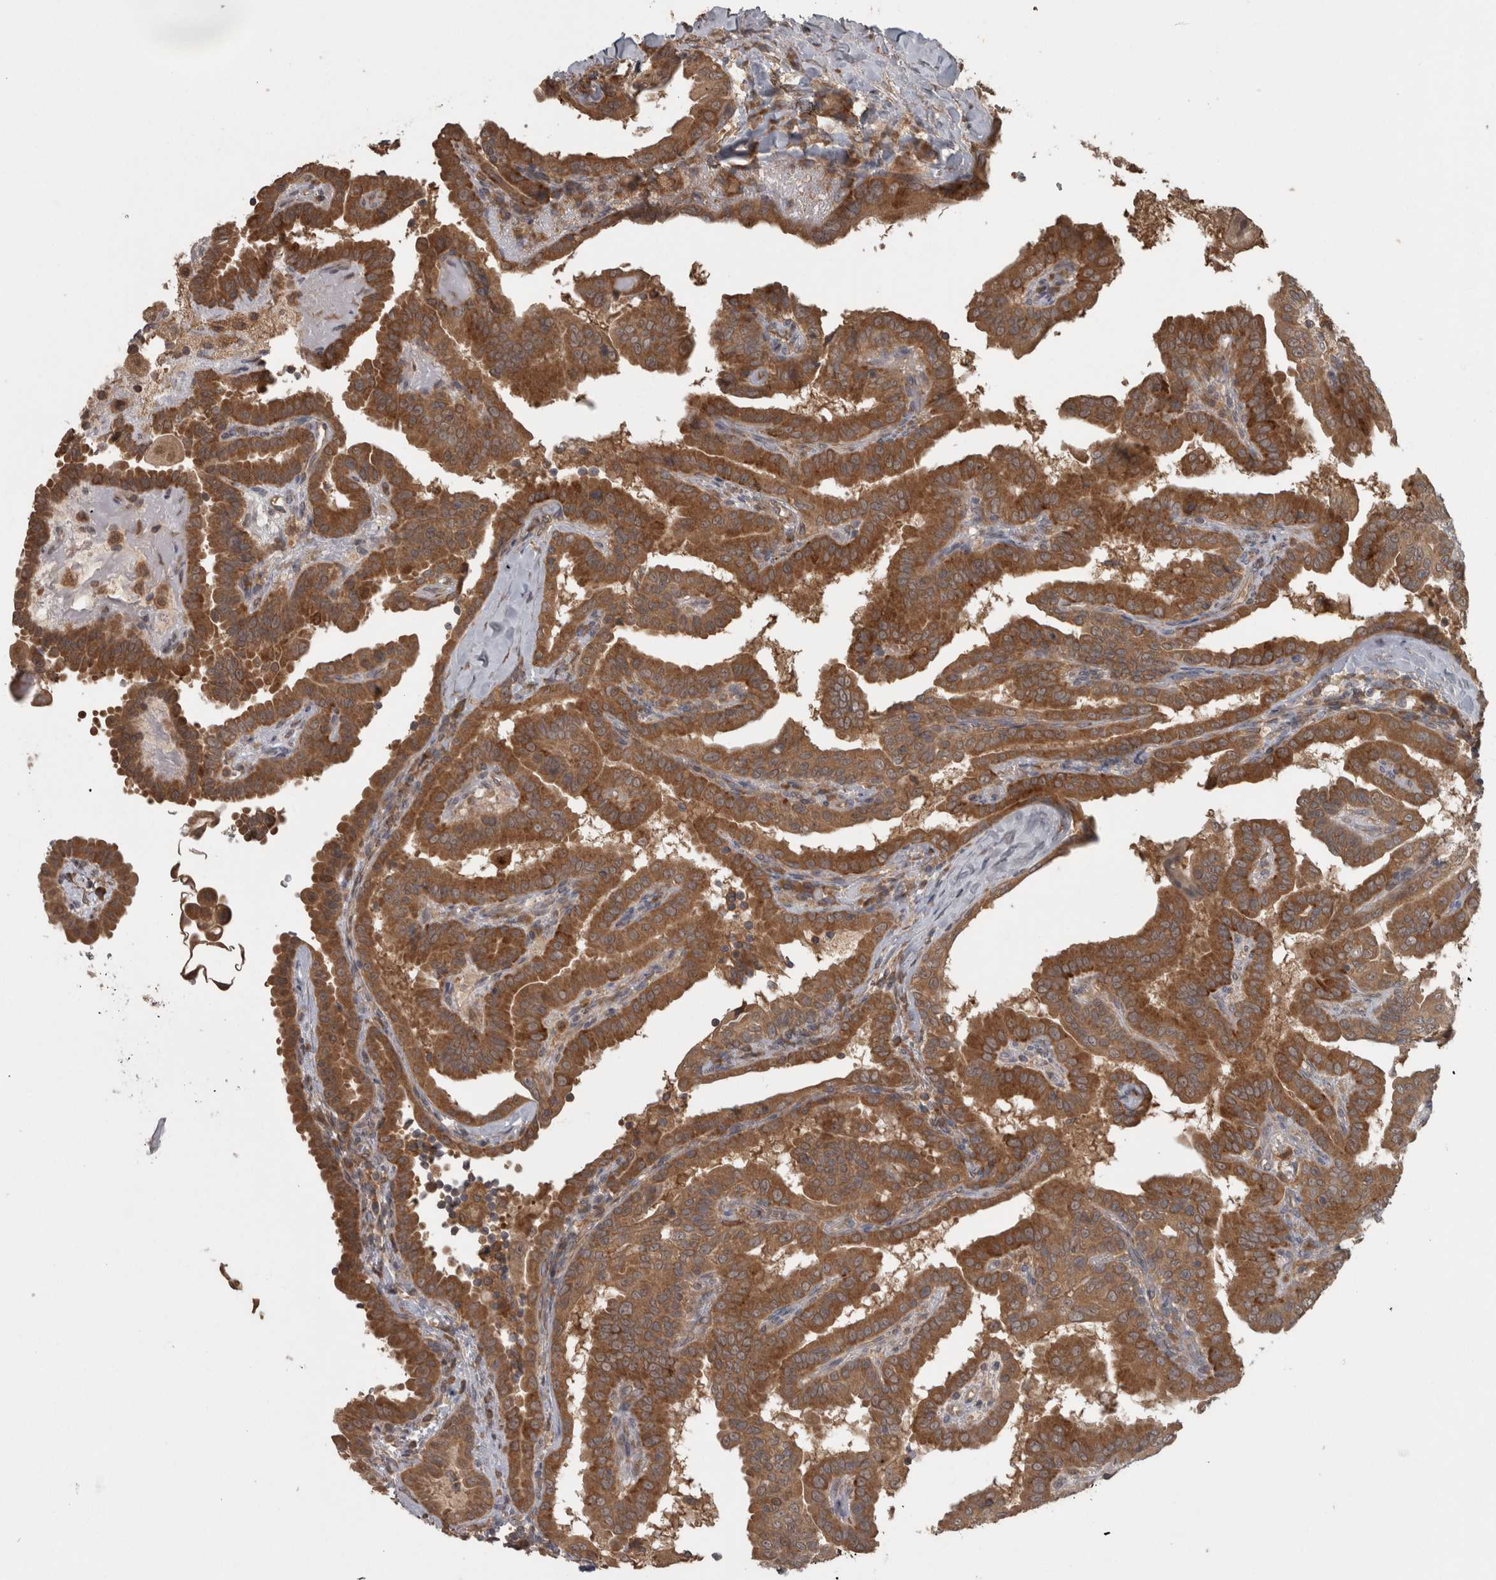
{"staining": {"intensity": "strong", "quantity": ">75%", "location": "cytoplasmic/membranous"}, "tissue": "thyroid cancer", "cell_type": "Tumor cells", "image_type": "cancer", "snomed": [{"axis": "morphology", "description": "Papillary adenocarcinoma, NOS"}, {"axis": "topography", "description": "Thyroid gland"}], "caption": "IHC (DAB) staining of thyroid cancer (papillary adenocarcinoma) reveals strong cytoplasmic/membranous protein expression in approximately >75% of tumor cells. (brown staining indicates protein expression, while blue staining denotes nuclei).", "gene": "MICU3", "patient": {"sex": "male", "age": 33}}